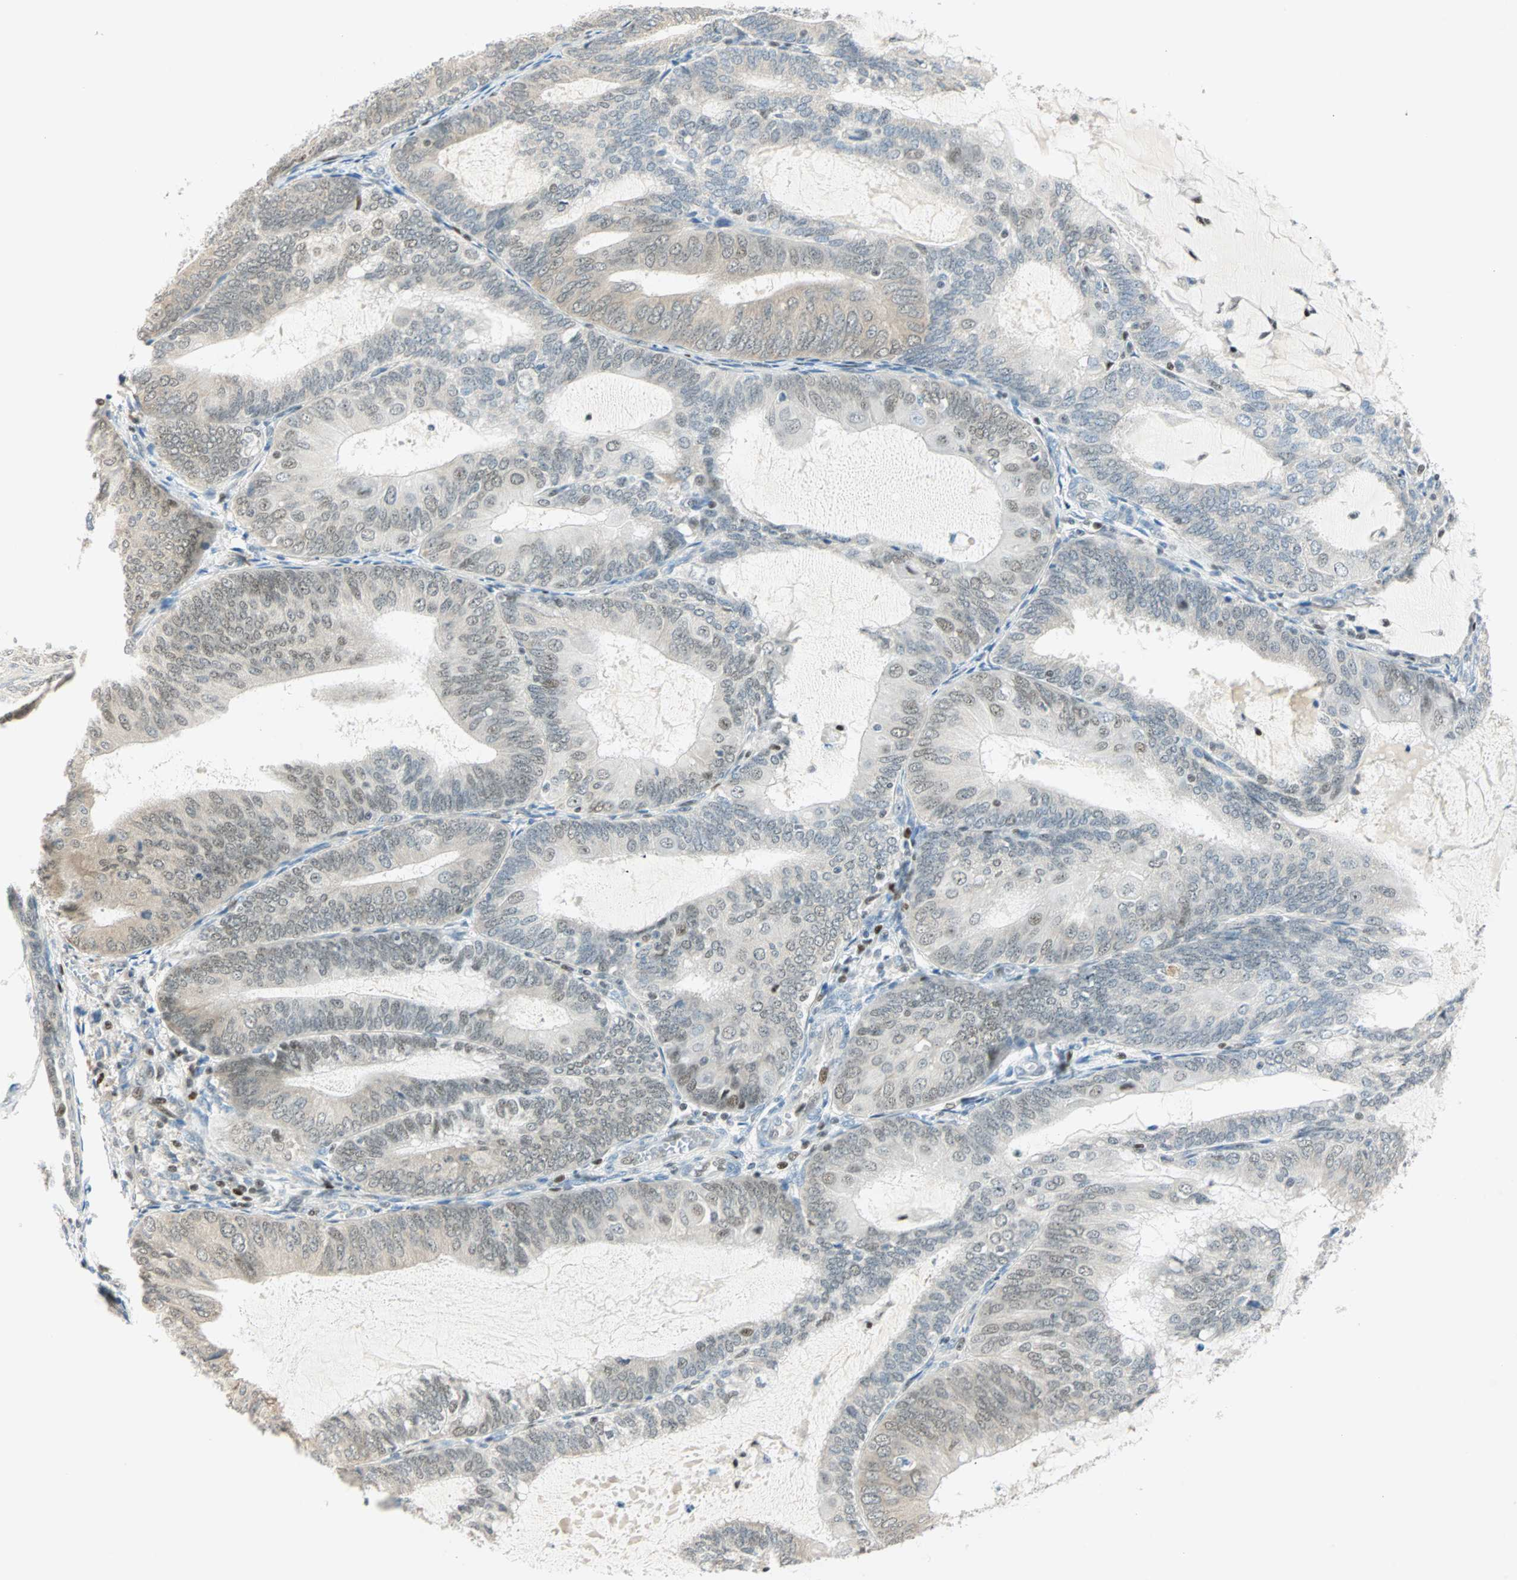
{"staining": {"intensity": "weak", "quantity": "<25%", "location": "cytoplasmic/membranous"}, "tissue": "endometrial cancer", "cell_type": "Tumor cells", "image_type": "cancer", "snomed": [{"axis": "morphology", "description": "Adenocarcinoma, NOS"}, {"axis": "topography", "description": "Endometrium"}], "caption": "This is an IHC histopathology image of adenocarcinoma (endometrial). There is no staining in tumor cells.", "gene": "MSX2", "patient": {"sex": "female", "age": 81}}